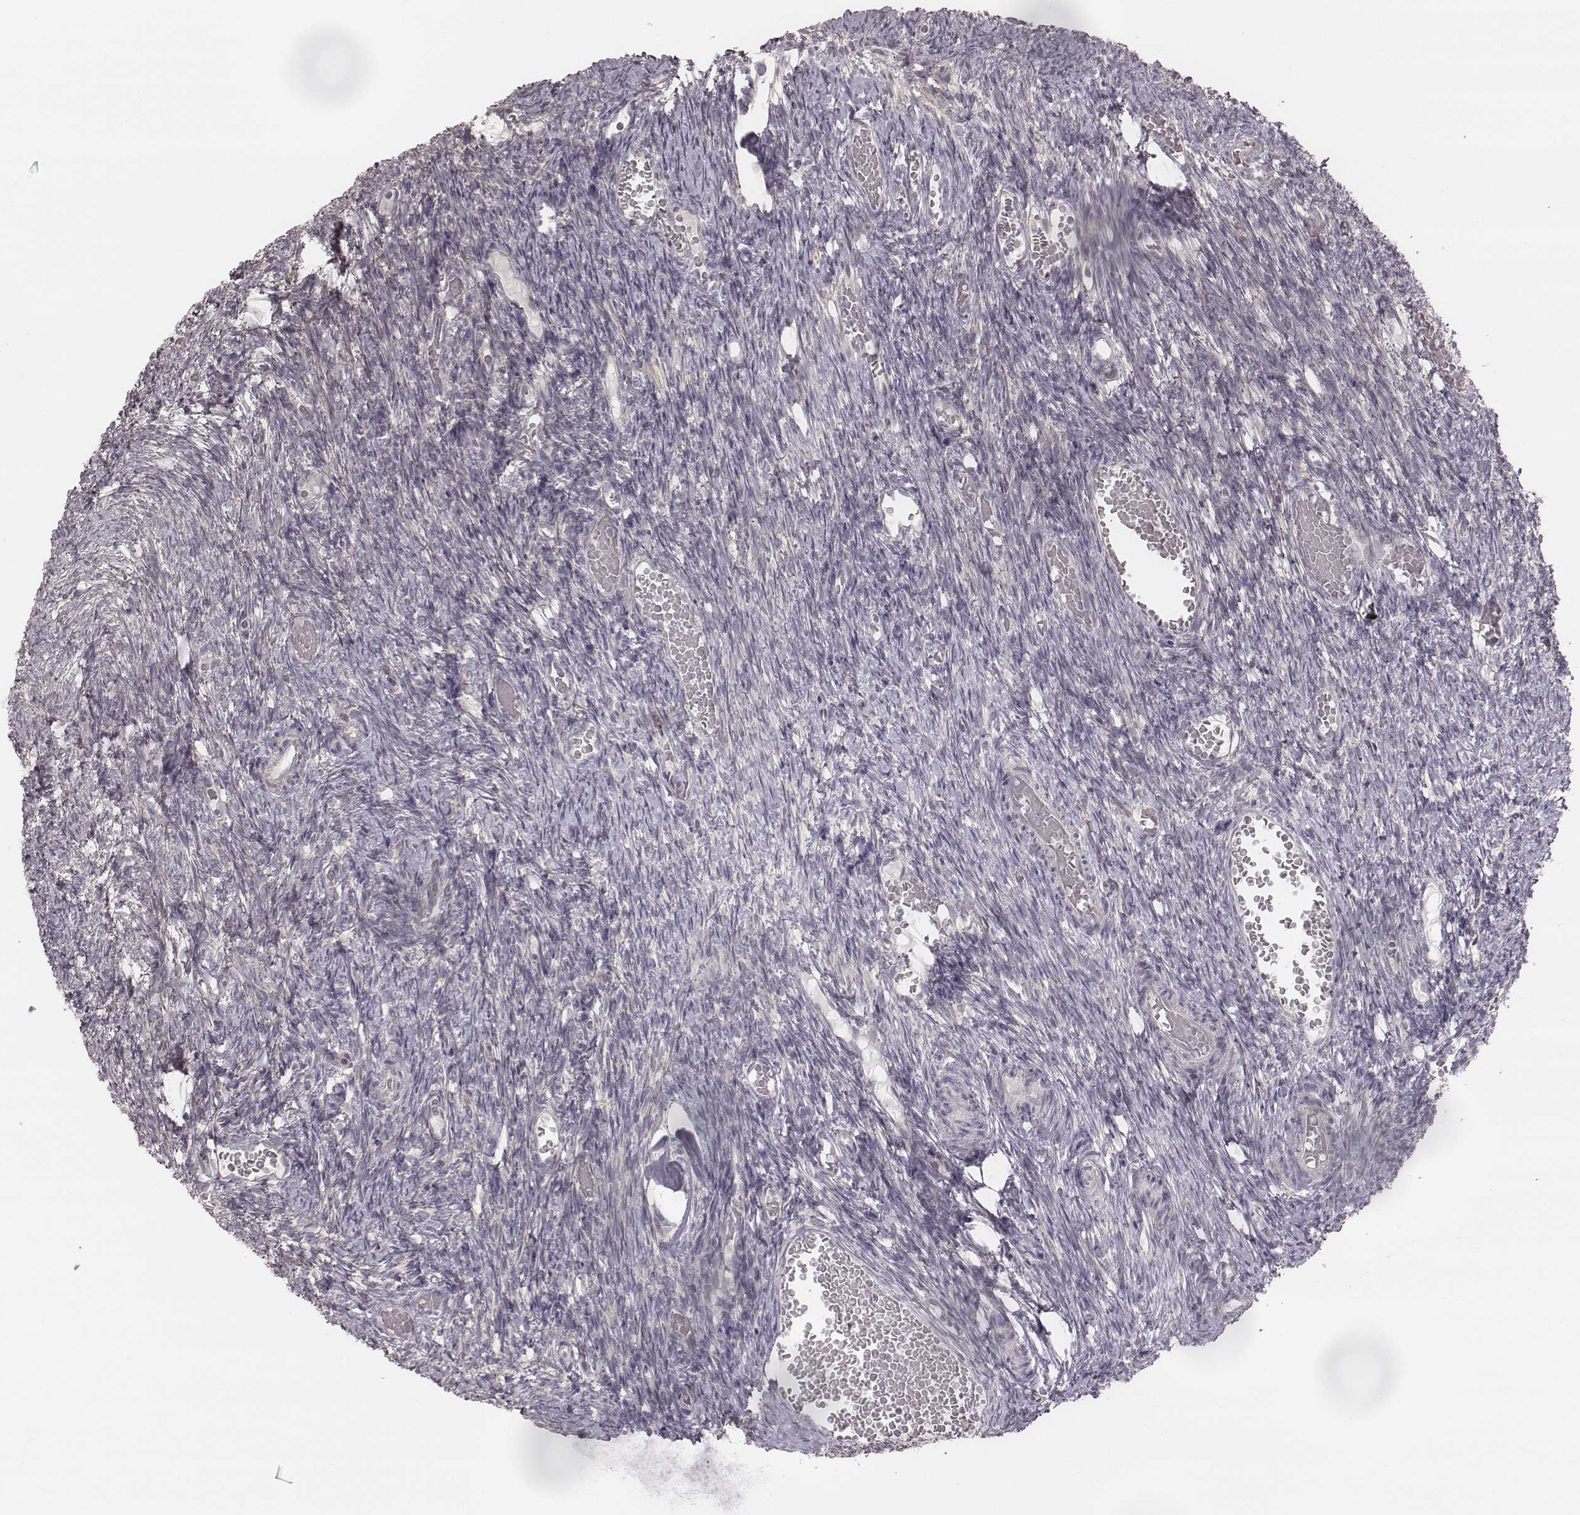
{"staining": {"intensity": "weak", "quantity": ">75%", "location": "cytoplasmic/membranous"}, "tissue": "ovary", "cell_type": "Follicle cells", "image_type": "normal", "snomed": [{"axis": "morphology", "description": "Normal tissue, NOS"}, {"axis": "topography", "description": "Ovary"}], "caption": "A brown stain shows weak cytoplasmic/membranous positivity of a protein in follicle cells of unremarkable ovary. (Stains: DAB in brown, nuclei in blue, Microscopy: brightfield microscopy at high magnification).", "gene": "TDRD5", "patient": {"sex": "female", "age": 39}}